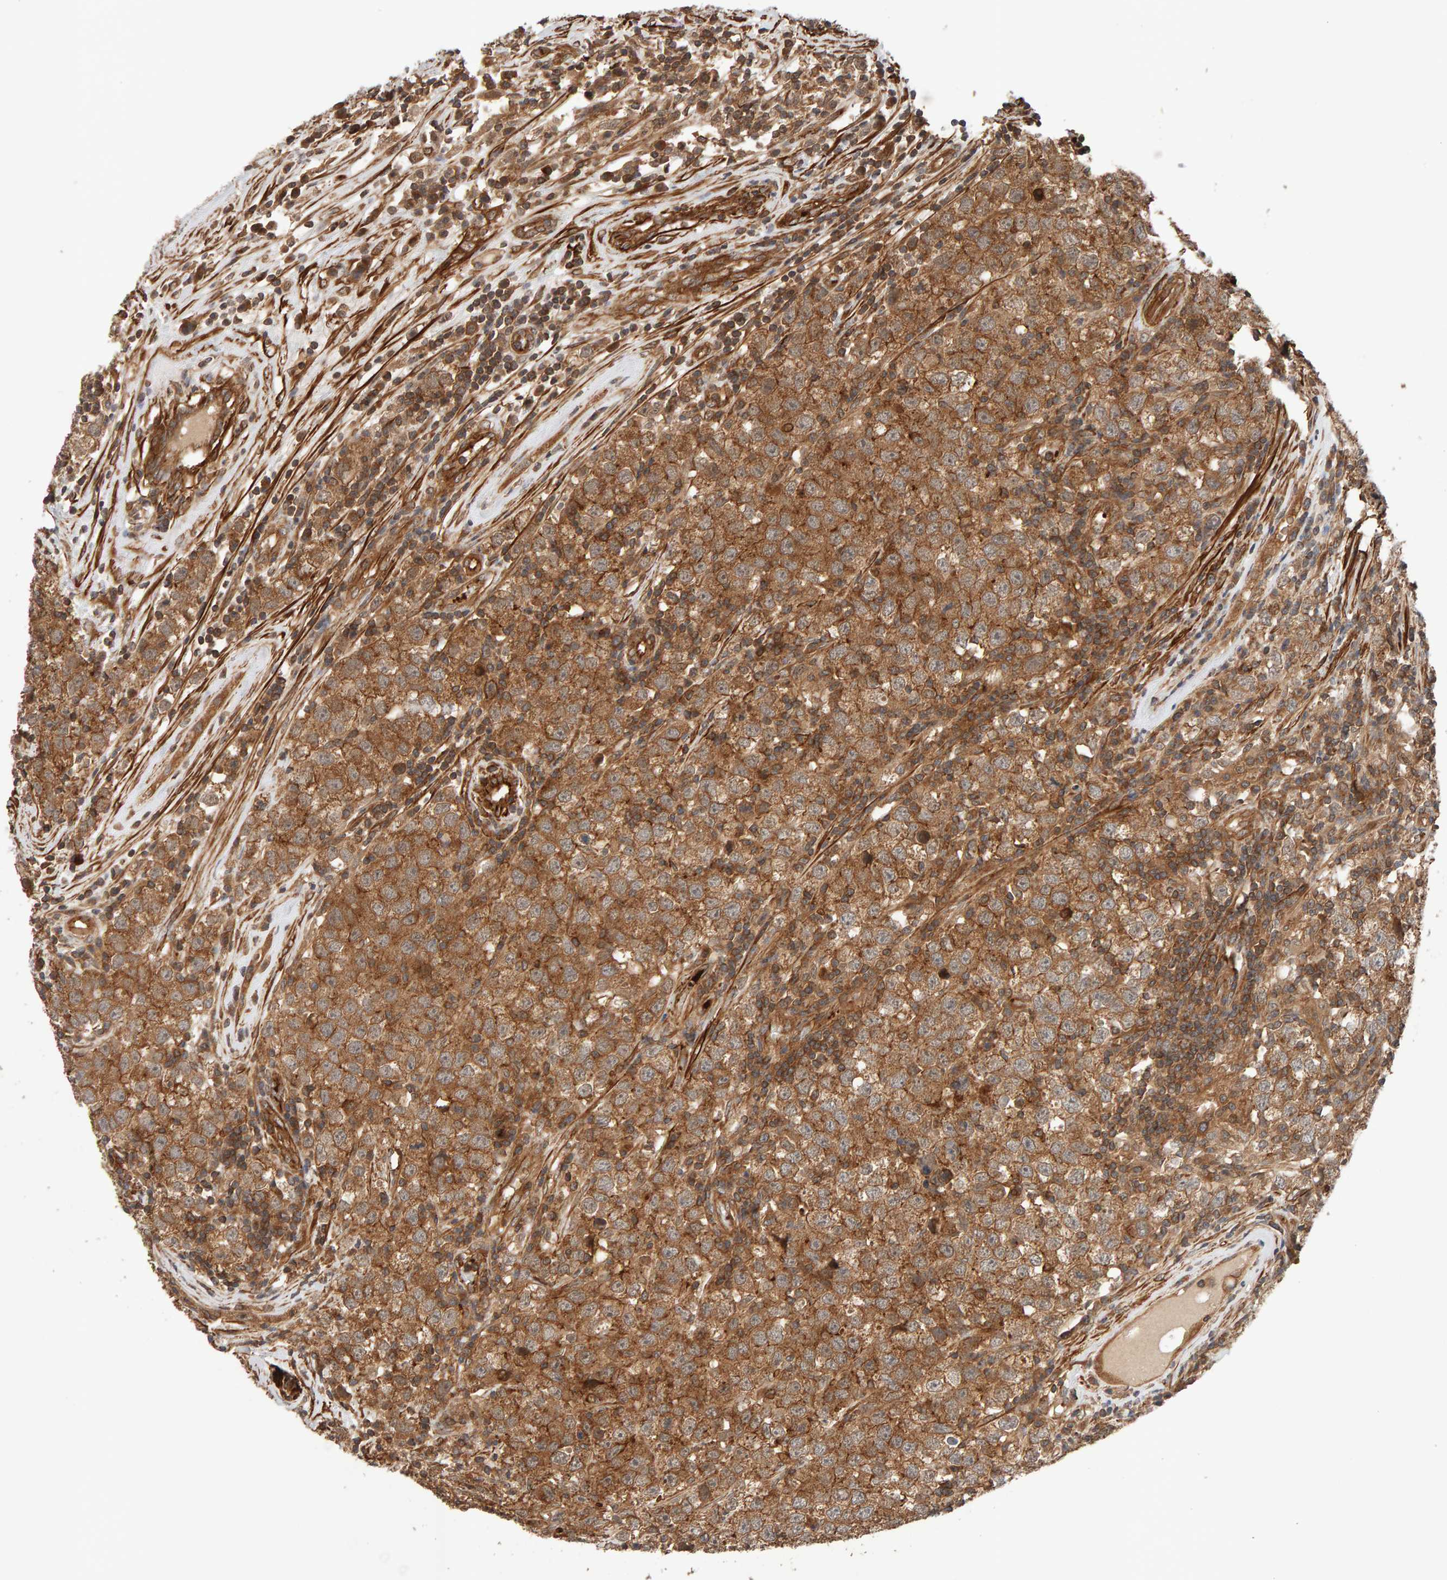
{"staining": {"intensity": "moderate", "quantity": ">75%", "location": "cytoplasmic/membranous"}, "tissue": "testis cancer", "cell_type": "Tumor cells", "image_type": "cancer", "snomed": [{"axis": "morphology", "description": "Seminoma, NOS"}, {"axis": "morphology", "description": "Carcinoma, Embryonal, NOS"}, {"axis": "topography", "description": "Testis"}], "caption": "Immunohistochemical staining of testis cancer shows medium levels of moderate cytoplasmic/membranous protein positivity in about >75% of tumor cells. Using DAB (3,3'-diaminobenzidine) (brown) and hematoxylin (blue) stains, captured at high magnification using brightfield microscopy.", "gene": "SYNRG", "patient": {"sex": "male", "age": 28}}